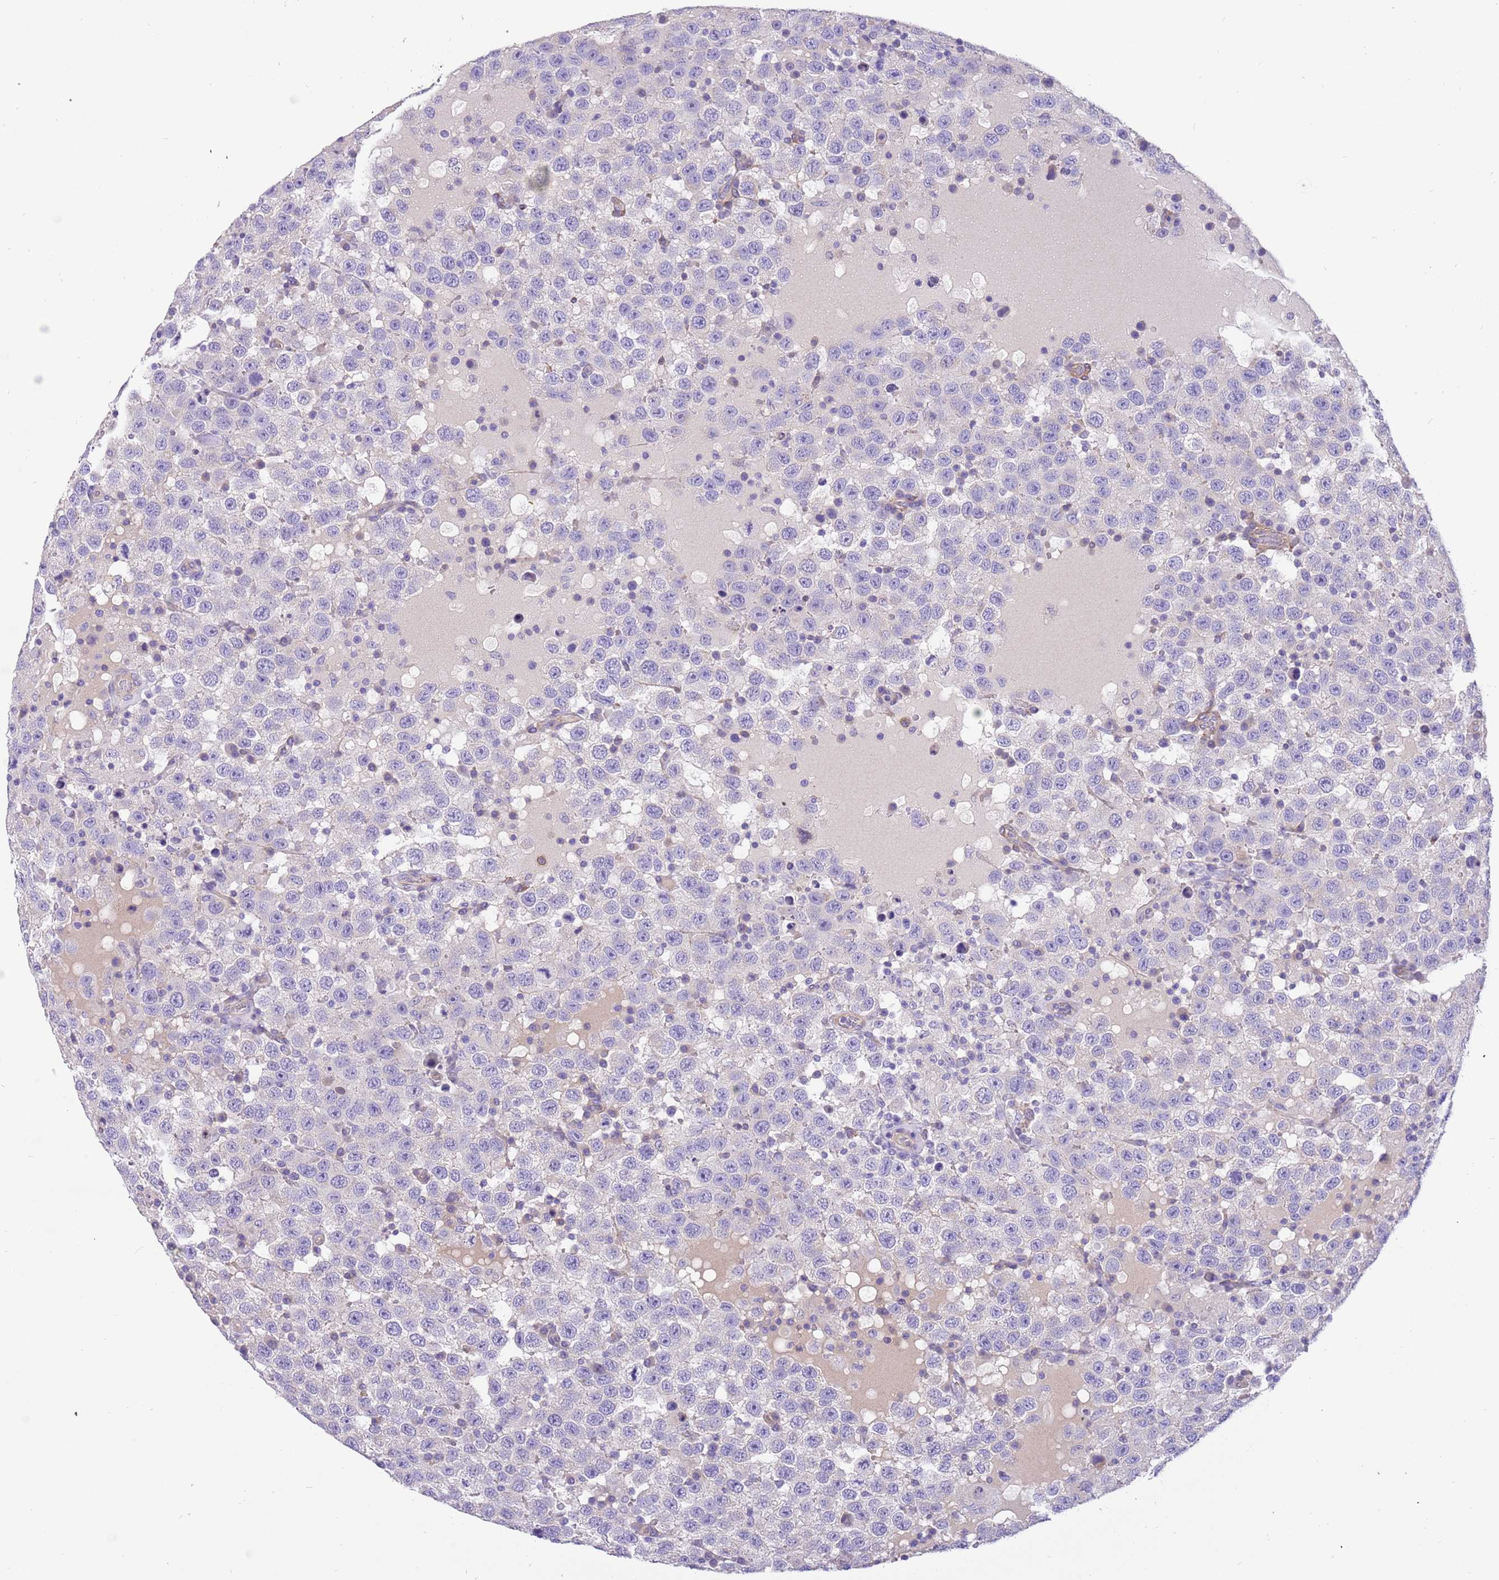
{"staining": {"intensity": "negative", "quantity": "none", "location": "none"}, "tissue": "testis cancer", "cell_type": "Tumor cells", "image_type": "cancer", "snomed": [{"axis": "morphology", "description": "Seminoma, NOS"}, {"axis": "topography", "description": "Testis"}], "caption": "Testis cancer (seminoma) stained for a protein using immunohistochemistry reveals no positivity tumor cells.", "gene": "SERINC3", "patient": {"sex": "male", "age": 41}}